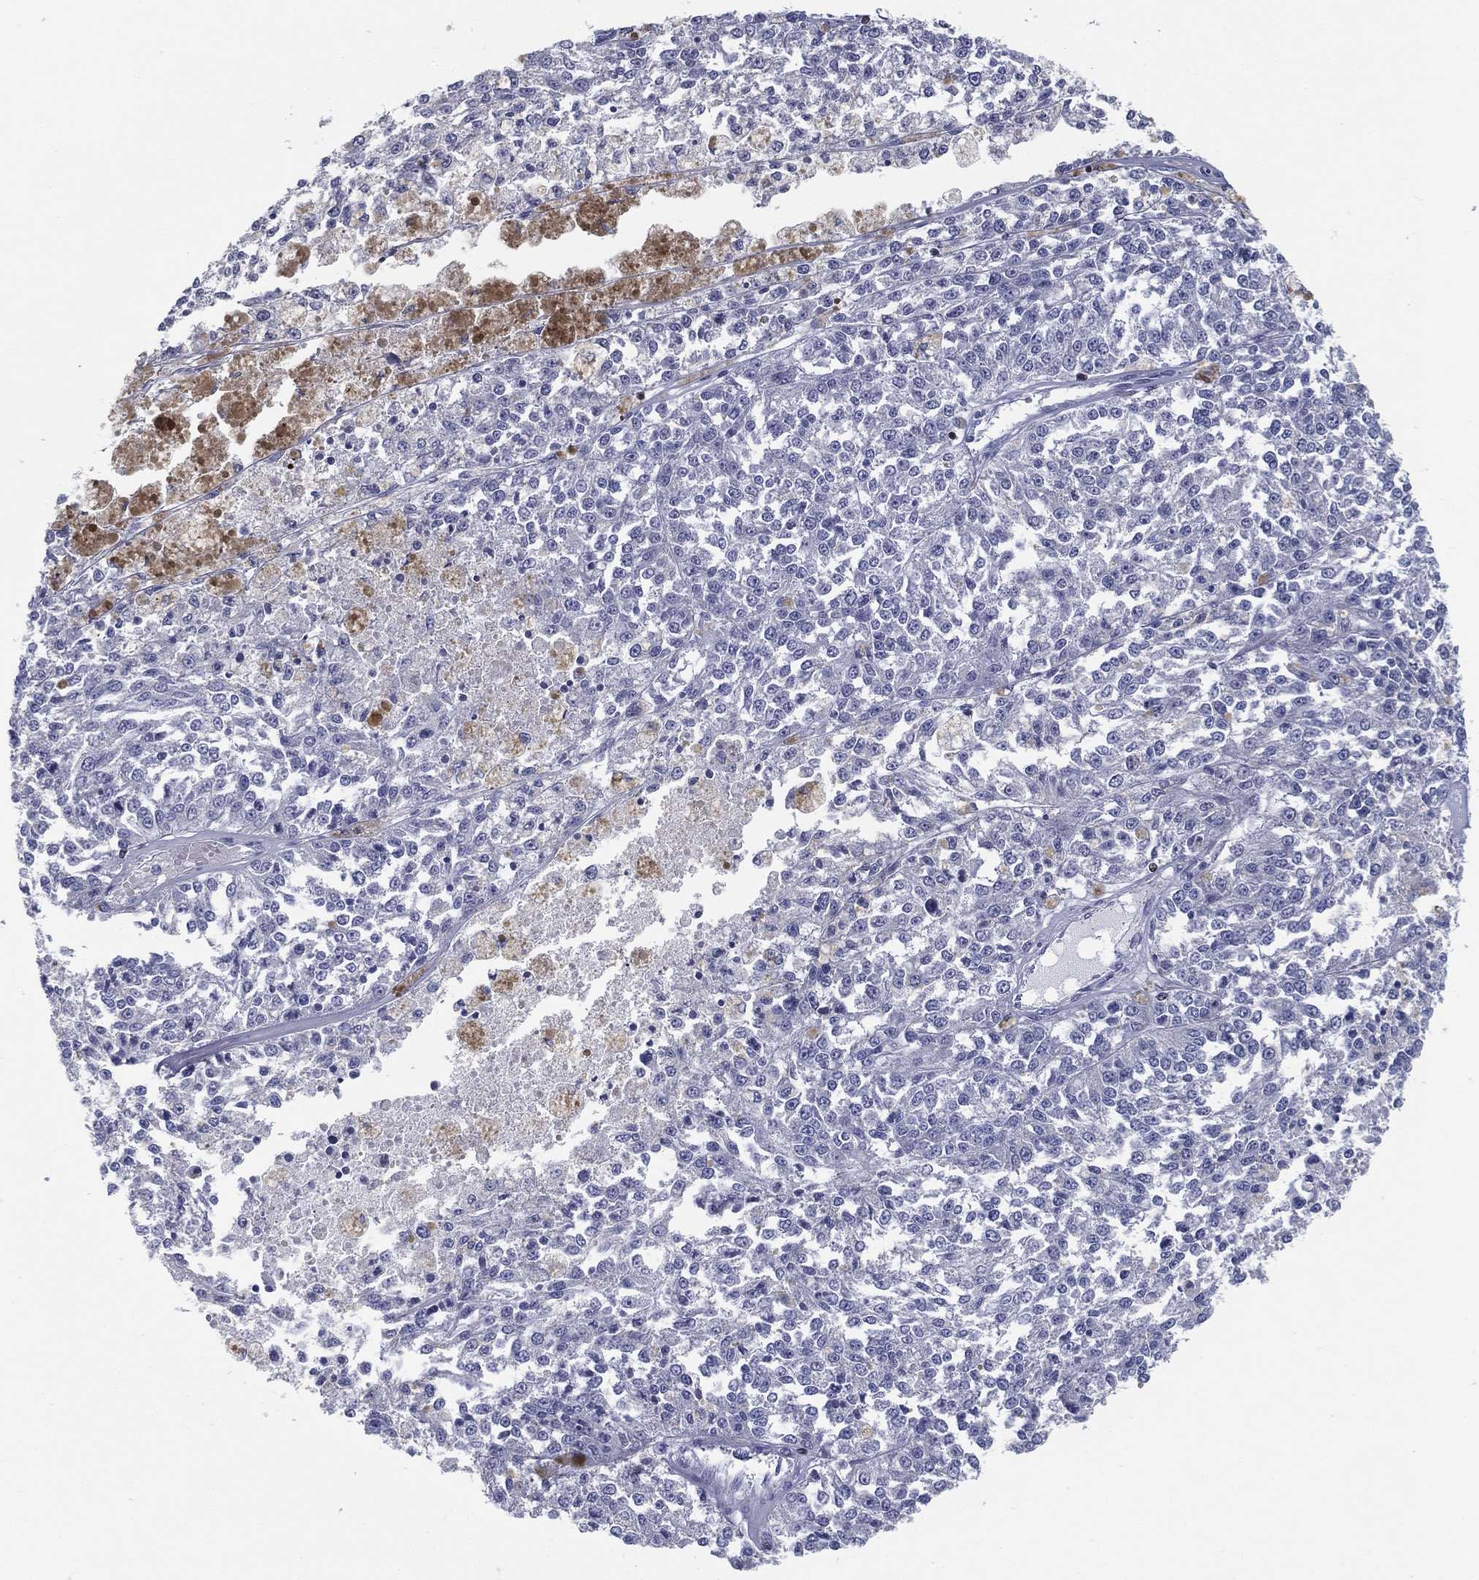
{"staining": {"intensity": "negative", "quantity": "none", "location": "none"}, "tissue": "melanoma", "cell_type": "Tumor cells", "image_type": "cancer", "snomed": [{"axis": "morphology", "description": "Malignant melanoma, Metastatic site"}, {"axis": "topography", "description": "Lymph node"}], "caption": "An immunohistochemistry (IHC) photomicrograph of malignant melanoma (metastatic site) is shown. There is no staining in tumor cells of malignant melanoma (metastatic site).", "gene": "PYHIN1", "patient": {"sex": "female", "age": 64}}